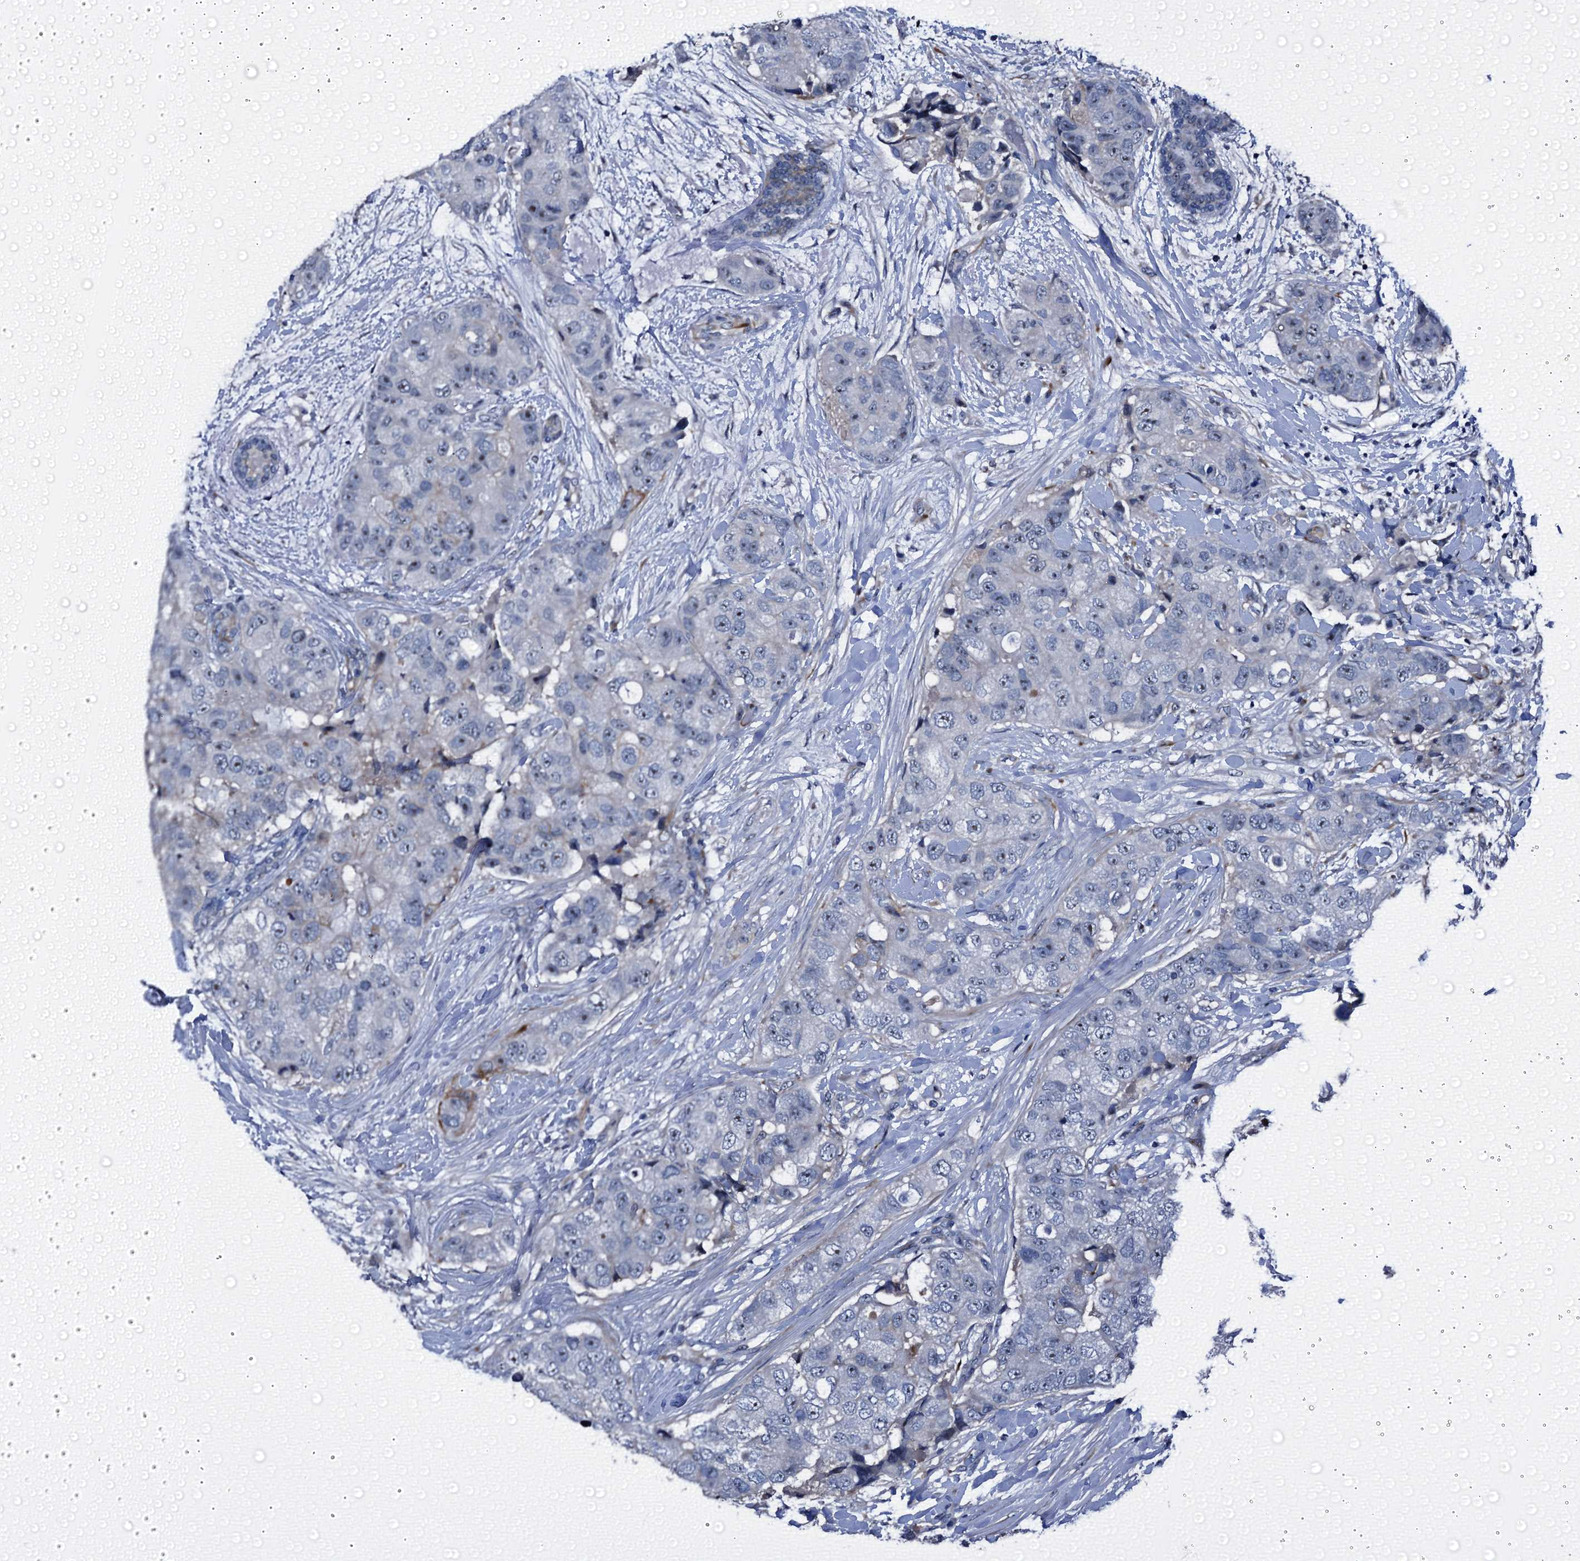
{"staining": {"intensity": "weak", "quantity": "25%-75%", "location": "nuclear"}, "tissue": "breast cancer", "cell_type": "Tumor cells", "image_type": "cancer", "snomed": [{"axis": "morphology", "description": "Duct carcinoma"}, {"axis": "topography", "description": "Breast"}], "caption": "This micrograph reveals immunohistochemistry (IHC) staining of human breast infiltrating ductal carcinoma, with low weak nuclear positivity in approximately 25%-75% of tumor cells.", "gene": "EMG1", "patient": {"sex": "female", "age": 62}}